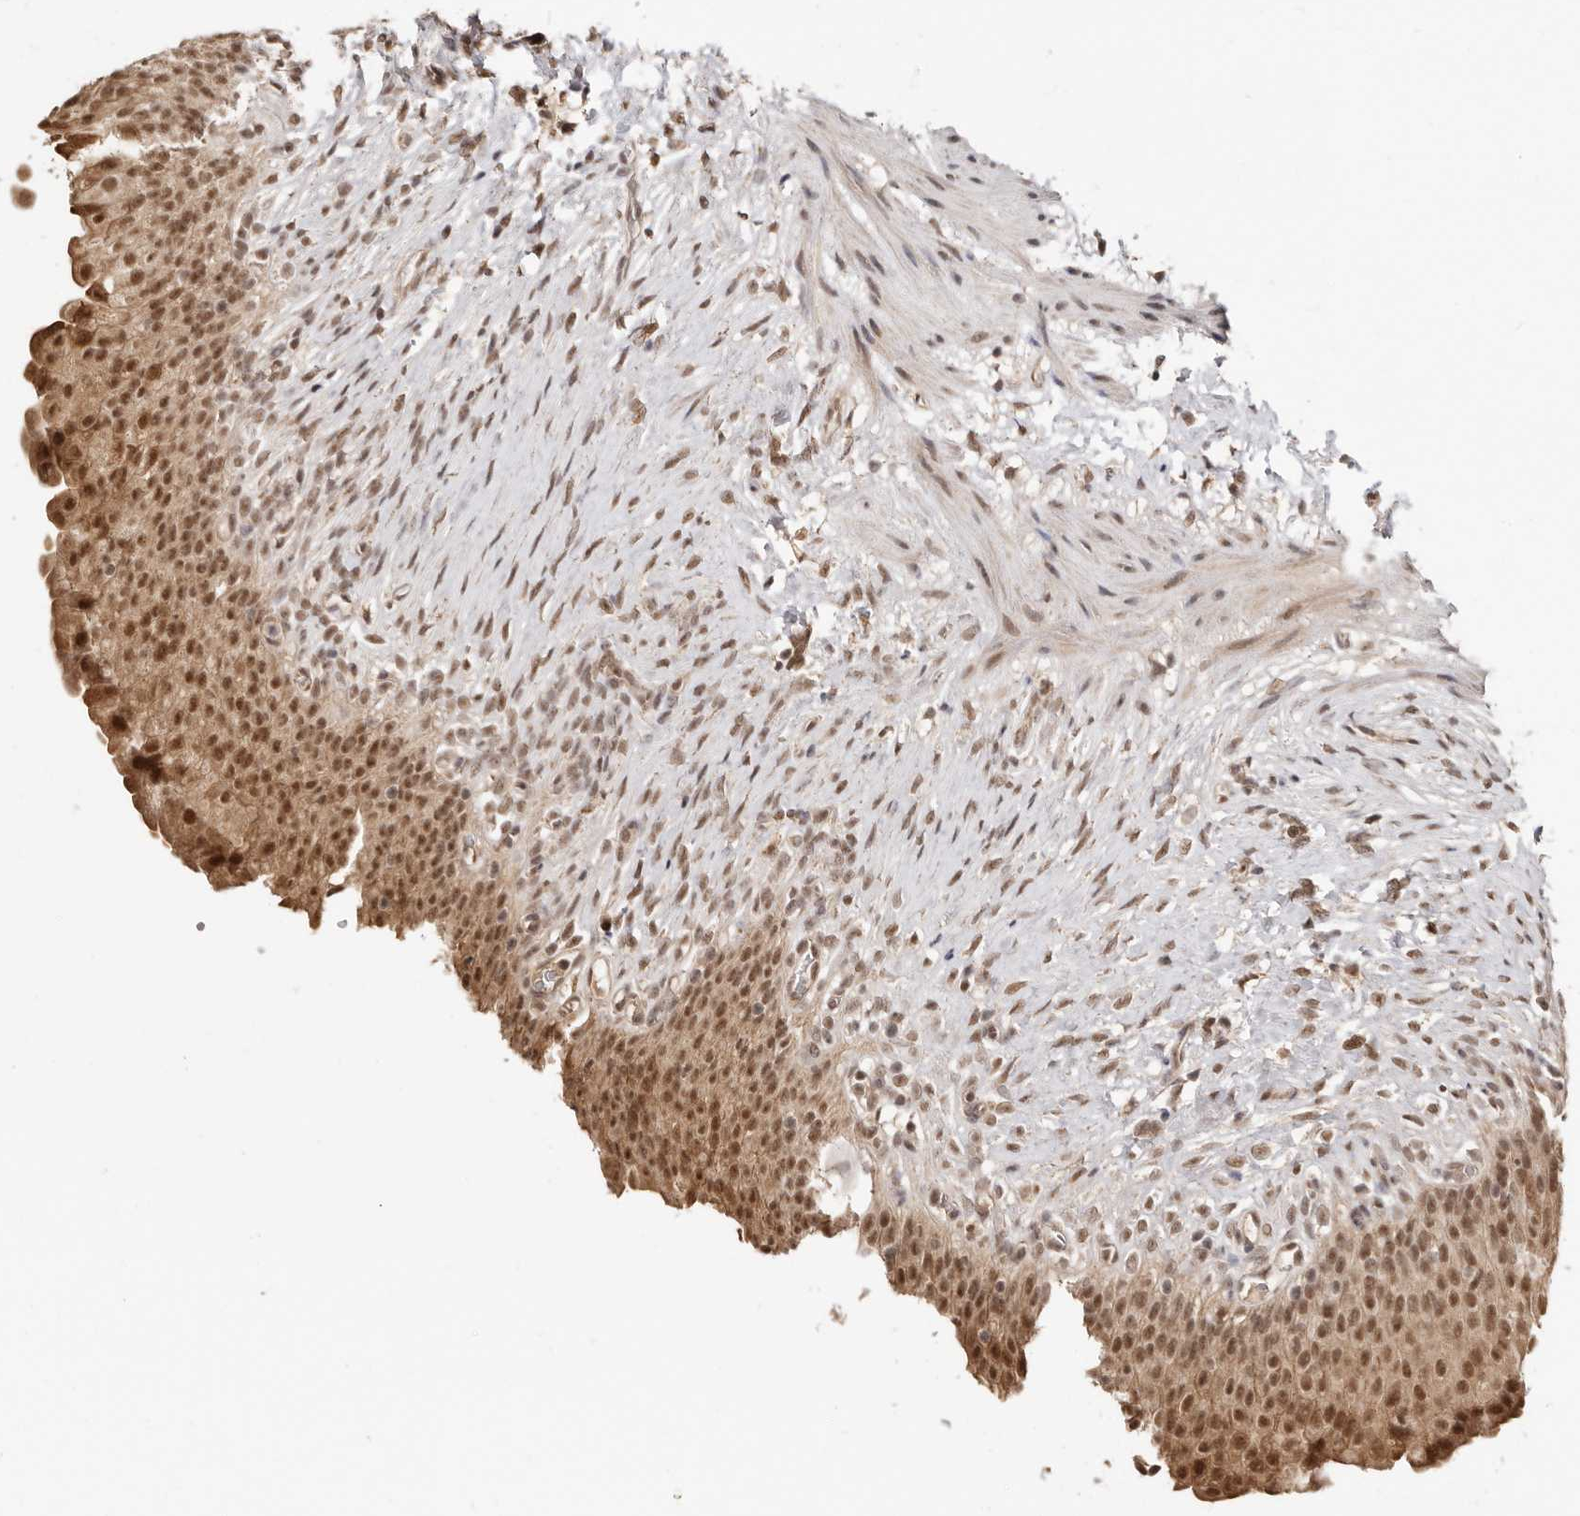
{"staining": {"intensity": "moderate", "quantity": ">75%", "location": "cytoplasmic/membranous,nuclear"}, "tissue": "urinary bladder", "cell_type": "Urothelial cells", "image_type": "normal", "snomed": [{"axis": "morphology", "description": "Normal tissue, NOS"}, {"axis": "topography", "description": "Urinary bladder"}], "caption": "About >75% of urothelial cells in normal urinary bladder display moderate cytoplasmic/membranous,nuclear protein staining as visualized by brown immunohistochemical staining.", "gene": "MED8", "patient": {"sex": "female", "age": 79}}